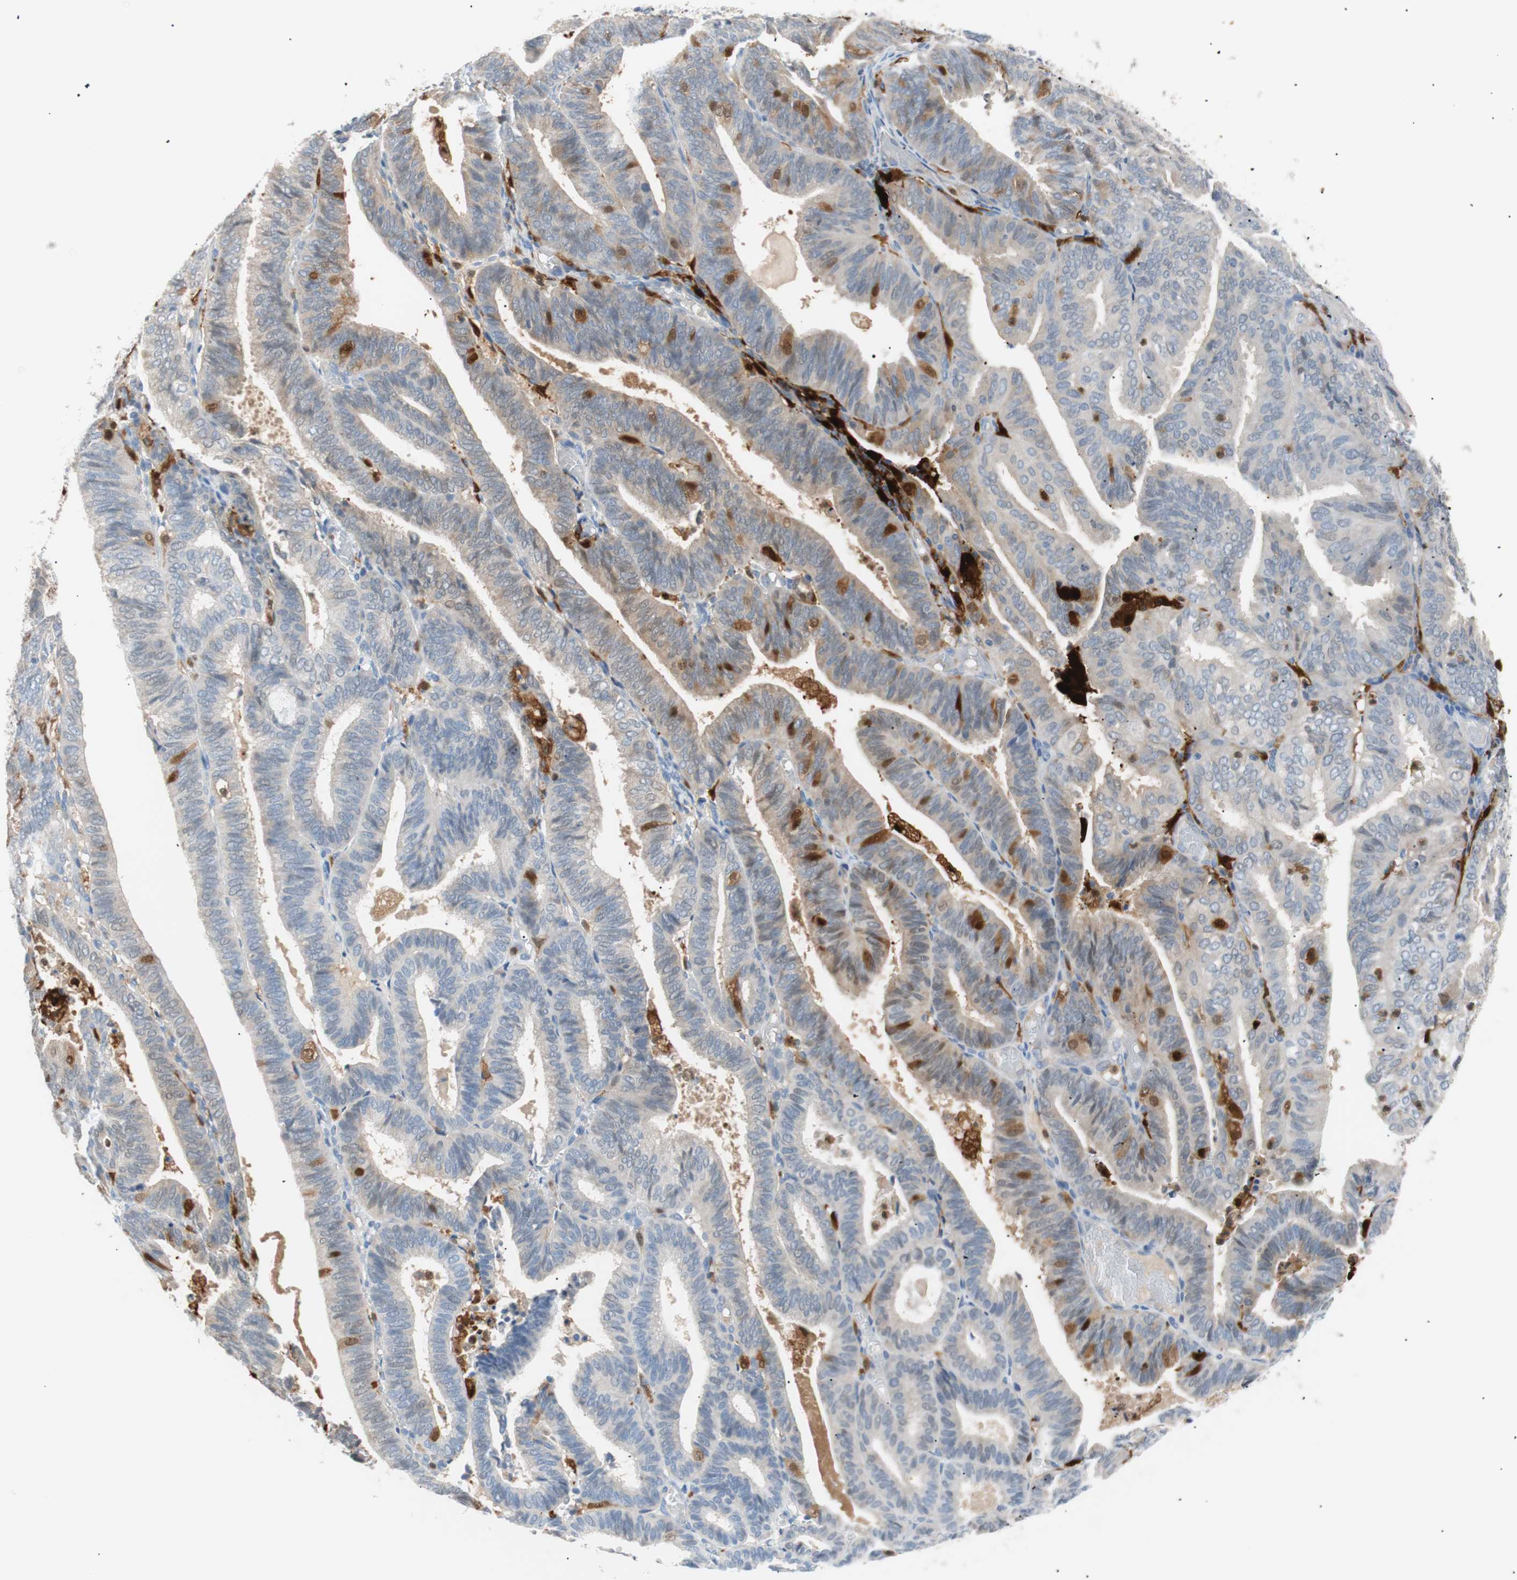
{"staining": {"intensity": "strong", "quantity": "<25%", "location": "cytoplasmic/membranous,nuclear"}, "tissue": "endometrial cancer", "cell_type": "Tumor cells", "image_type": "cancer", "snomed": [{"axis": "morphology", "description": "Adenocarcinoma, NOS"}, {"axis": "topography", "description": "Uterus"}], "caption": "This is an image of immunohistochemistry (IHC) staining of endometrial adenocarcinoma, which shows strong expression in the cytoplasmic/membranous and nuclear of tumor cells.", "gene": "IL18", "patient": {"sex": "female", "age": 60}}